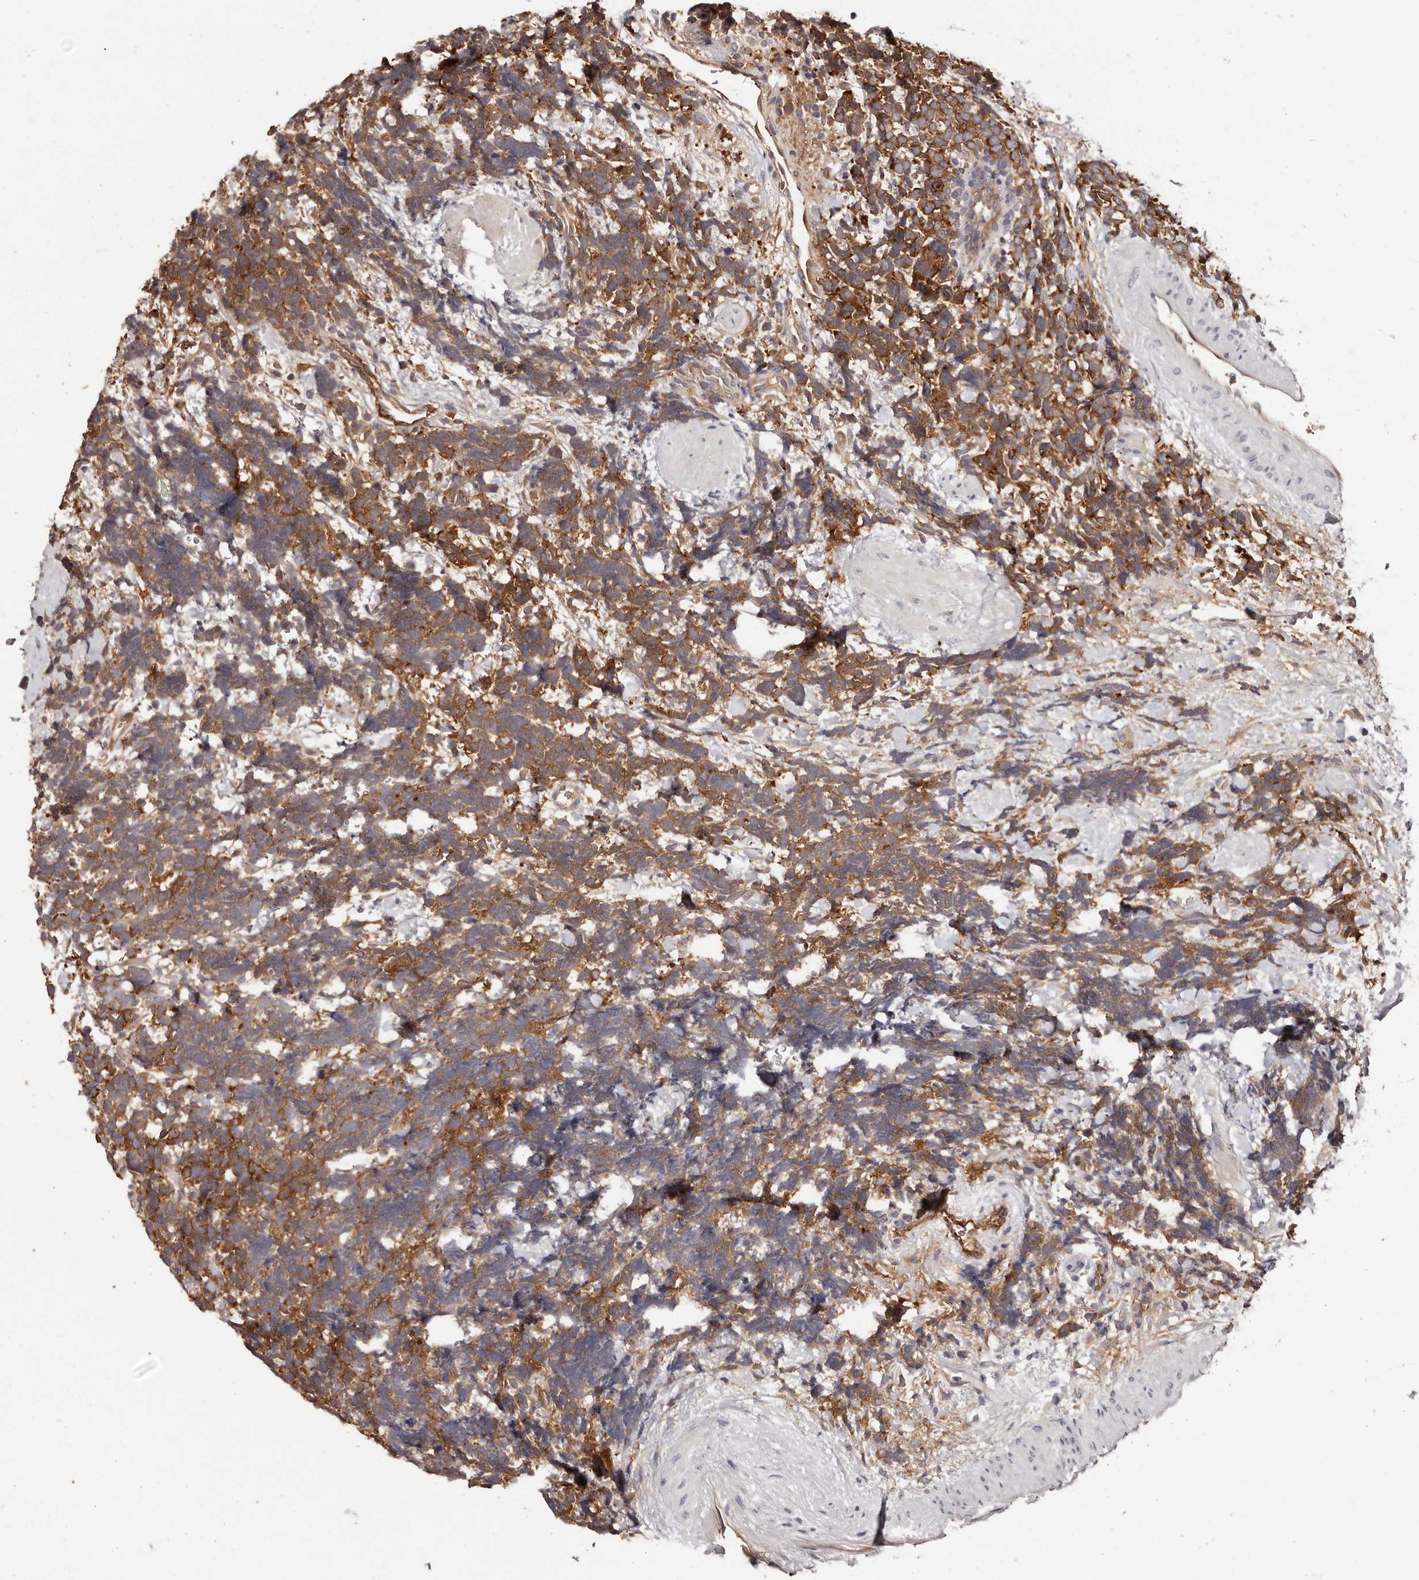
{"staining": {"intensity": "strong", "quantity": ">75%", "location": "cytoplasmic/membranous"}, "tissue": "urothelial cancer", "cell_type": "Tumor cells", "image_type": "cancer", "snomed": [{"axis": "morphology", "description": "Urothelial carcinoma, High grade"}, {"axis": "topography", "description": "Urinary bladder"}], "caption": "Protein analysis of urothelial cancer tissue shows strong cytoplasmic/membranous expression in approximately >75% of tumor cells.", "gene": "LTV1", "patient": {"sex": "female", "age": 82}}